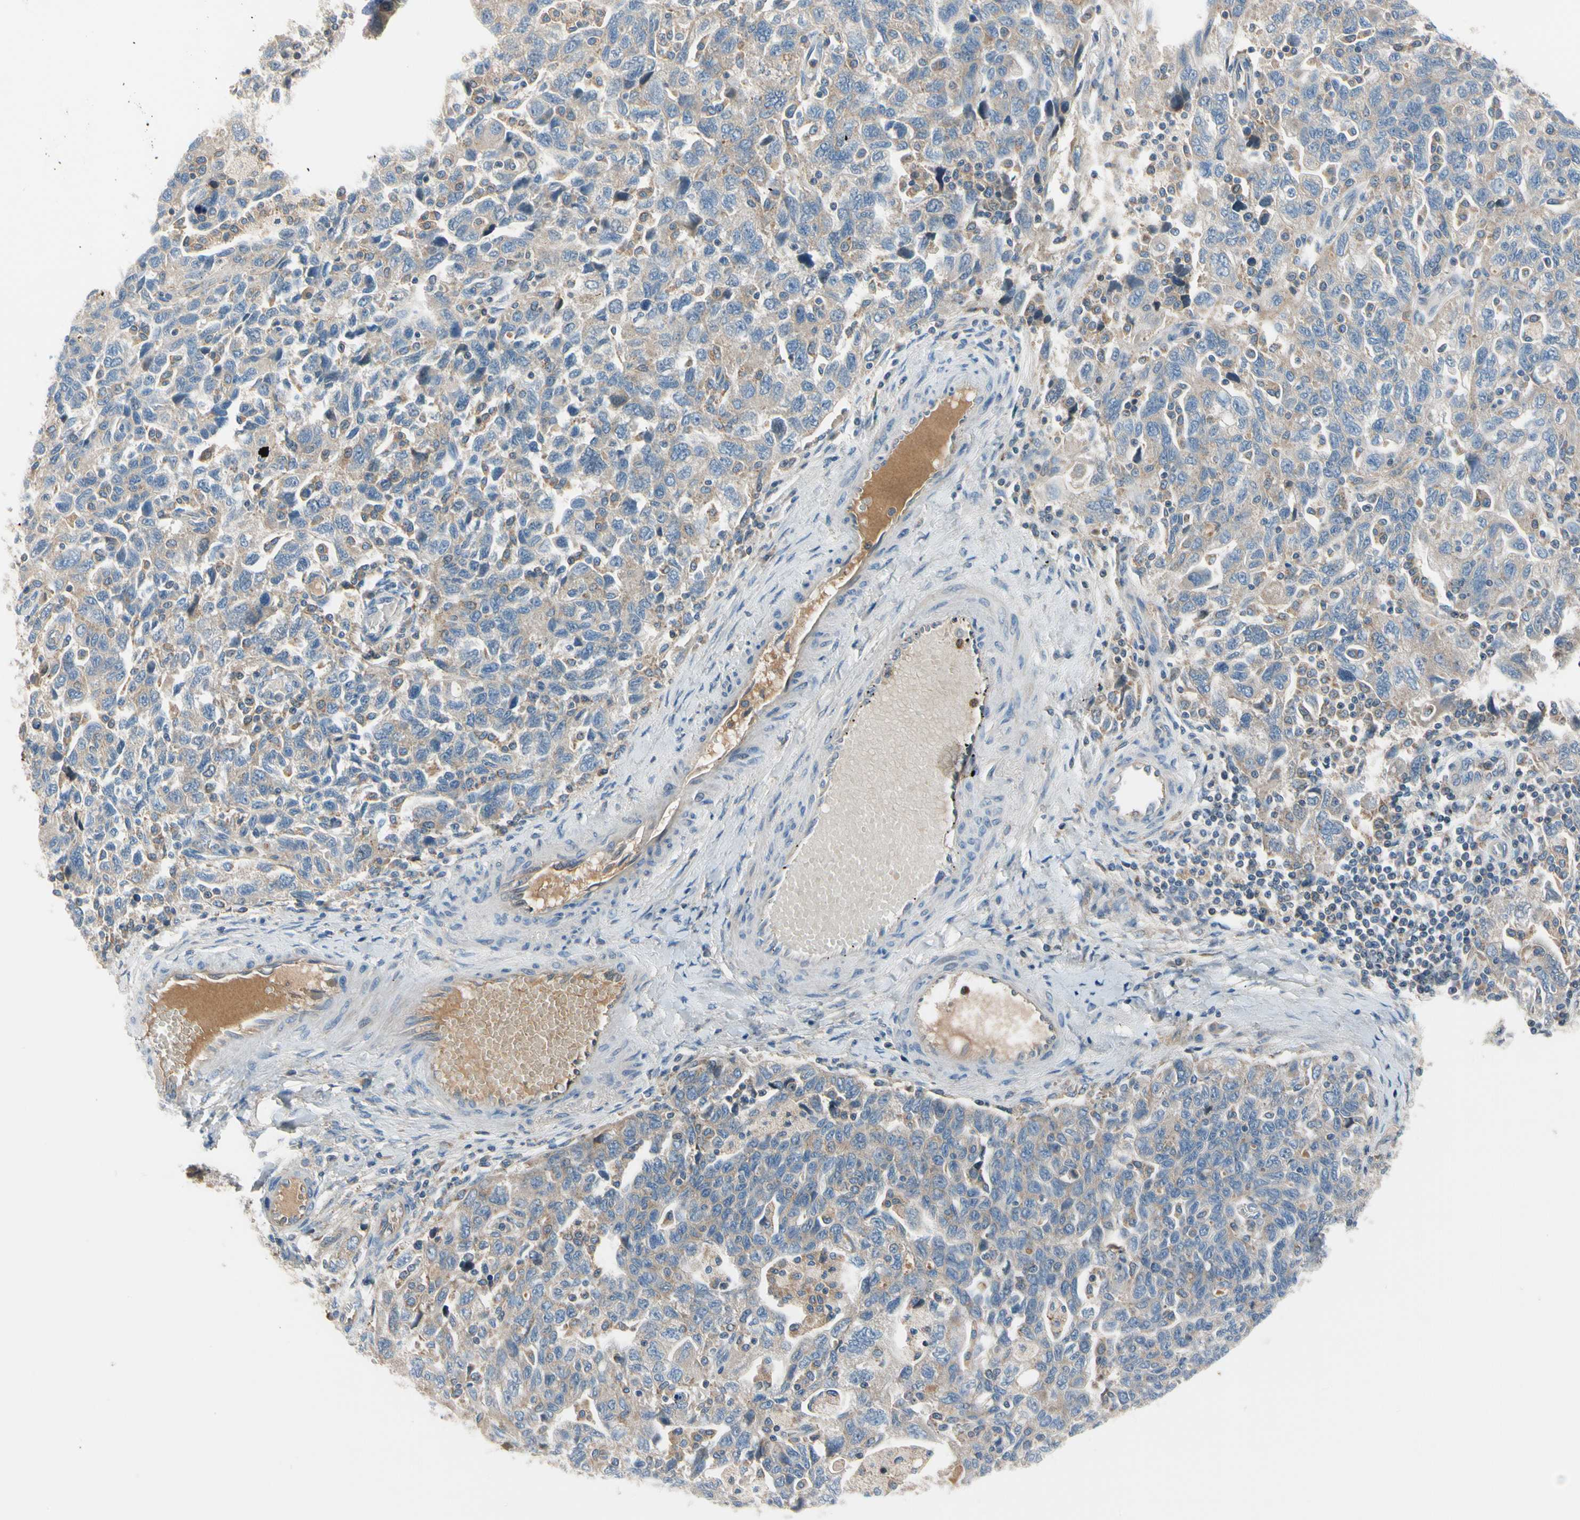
{"staining": {"intensity": "weak", "quantity": "25%-75%", "location": "cytoplasmic/membranous"}, "tissue": "ovarian cancer", "cell_type": "Tumor cells", "image_type": "cancer", "snomed": [{"axis": "morphology", "description": "Carcinoma, NOS"}, {"axis": "morphology", "description": "Cystadenocarcinoma, serous, NOS"}, {"axis": "topography", "description": "Ovary"}], "caption": "Ovarian carcinoma tissue displays weak cytoplasmic/membranous expression in about 25%-75% of tumor cells", "gene": "HJURP", "patient": {"sex": "female", "age": 69}}